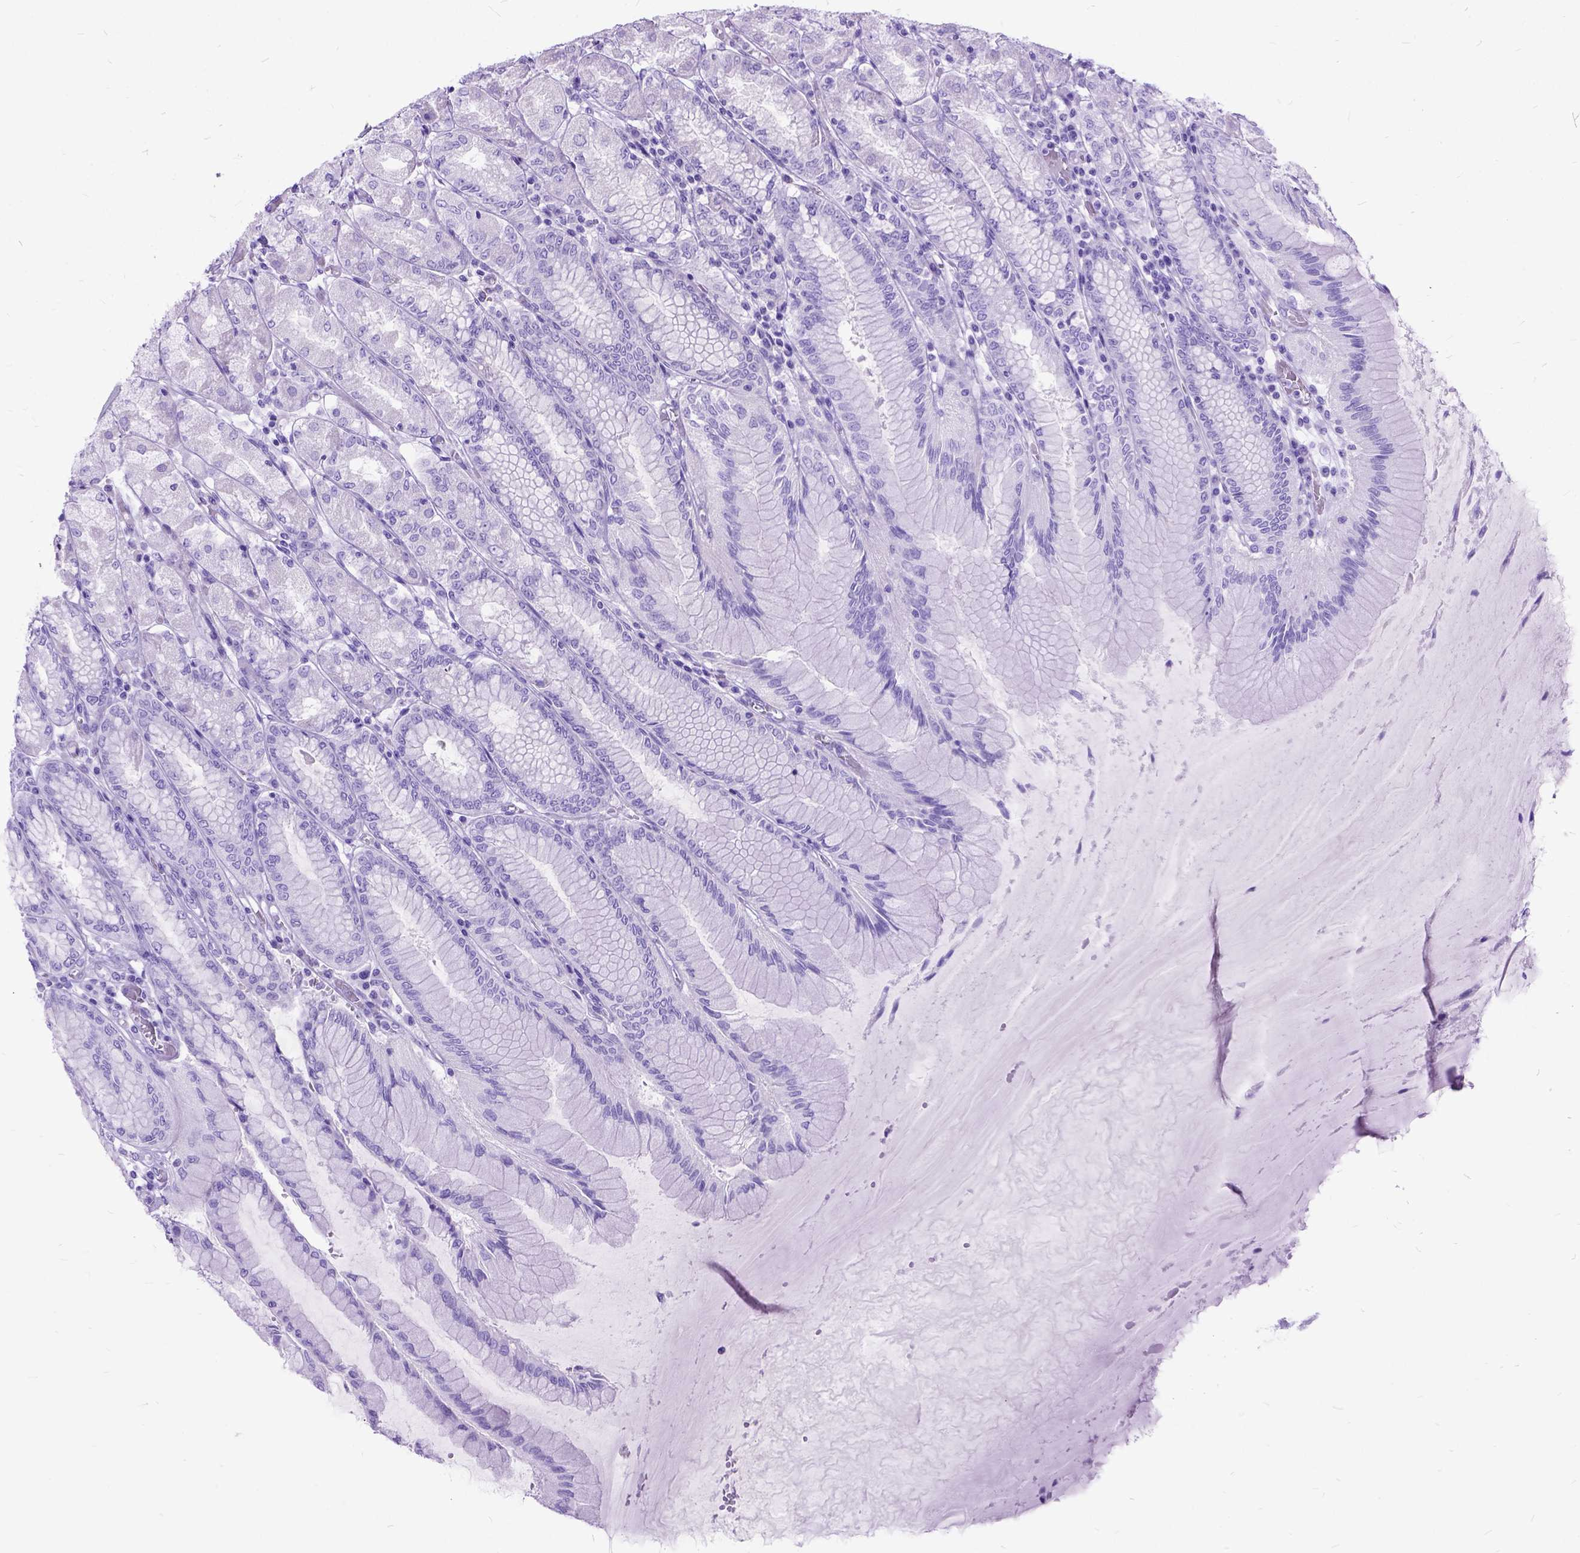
{"staining": {"intensity": "negative", "quantity": "none", "location": "none"}, "tissue": "stomach", "cell_type": "Glandular cells", "image_type": "normal", "snomed": [{"axis": "morphology", "description": "Normal tissue, NOS"}, {"axis": "topography", "description": "Stomach, upper"}], "caption": "Immunohistochemistry (IHC) photomicrograph of unremarkable stomach stained for a protein (brown), which demonstrates no positivity in glandular cells. The staining was performed using DAB to visualize the protein expression in brown, while the nuclei were stained in blue with hematoxylin (Magnification: 20x).", "gene": "ARL9", "patient": {"sex": "male", "age": 69}}